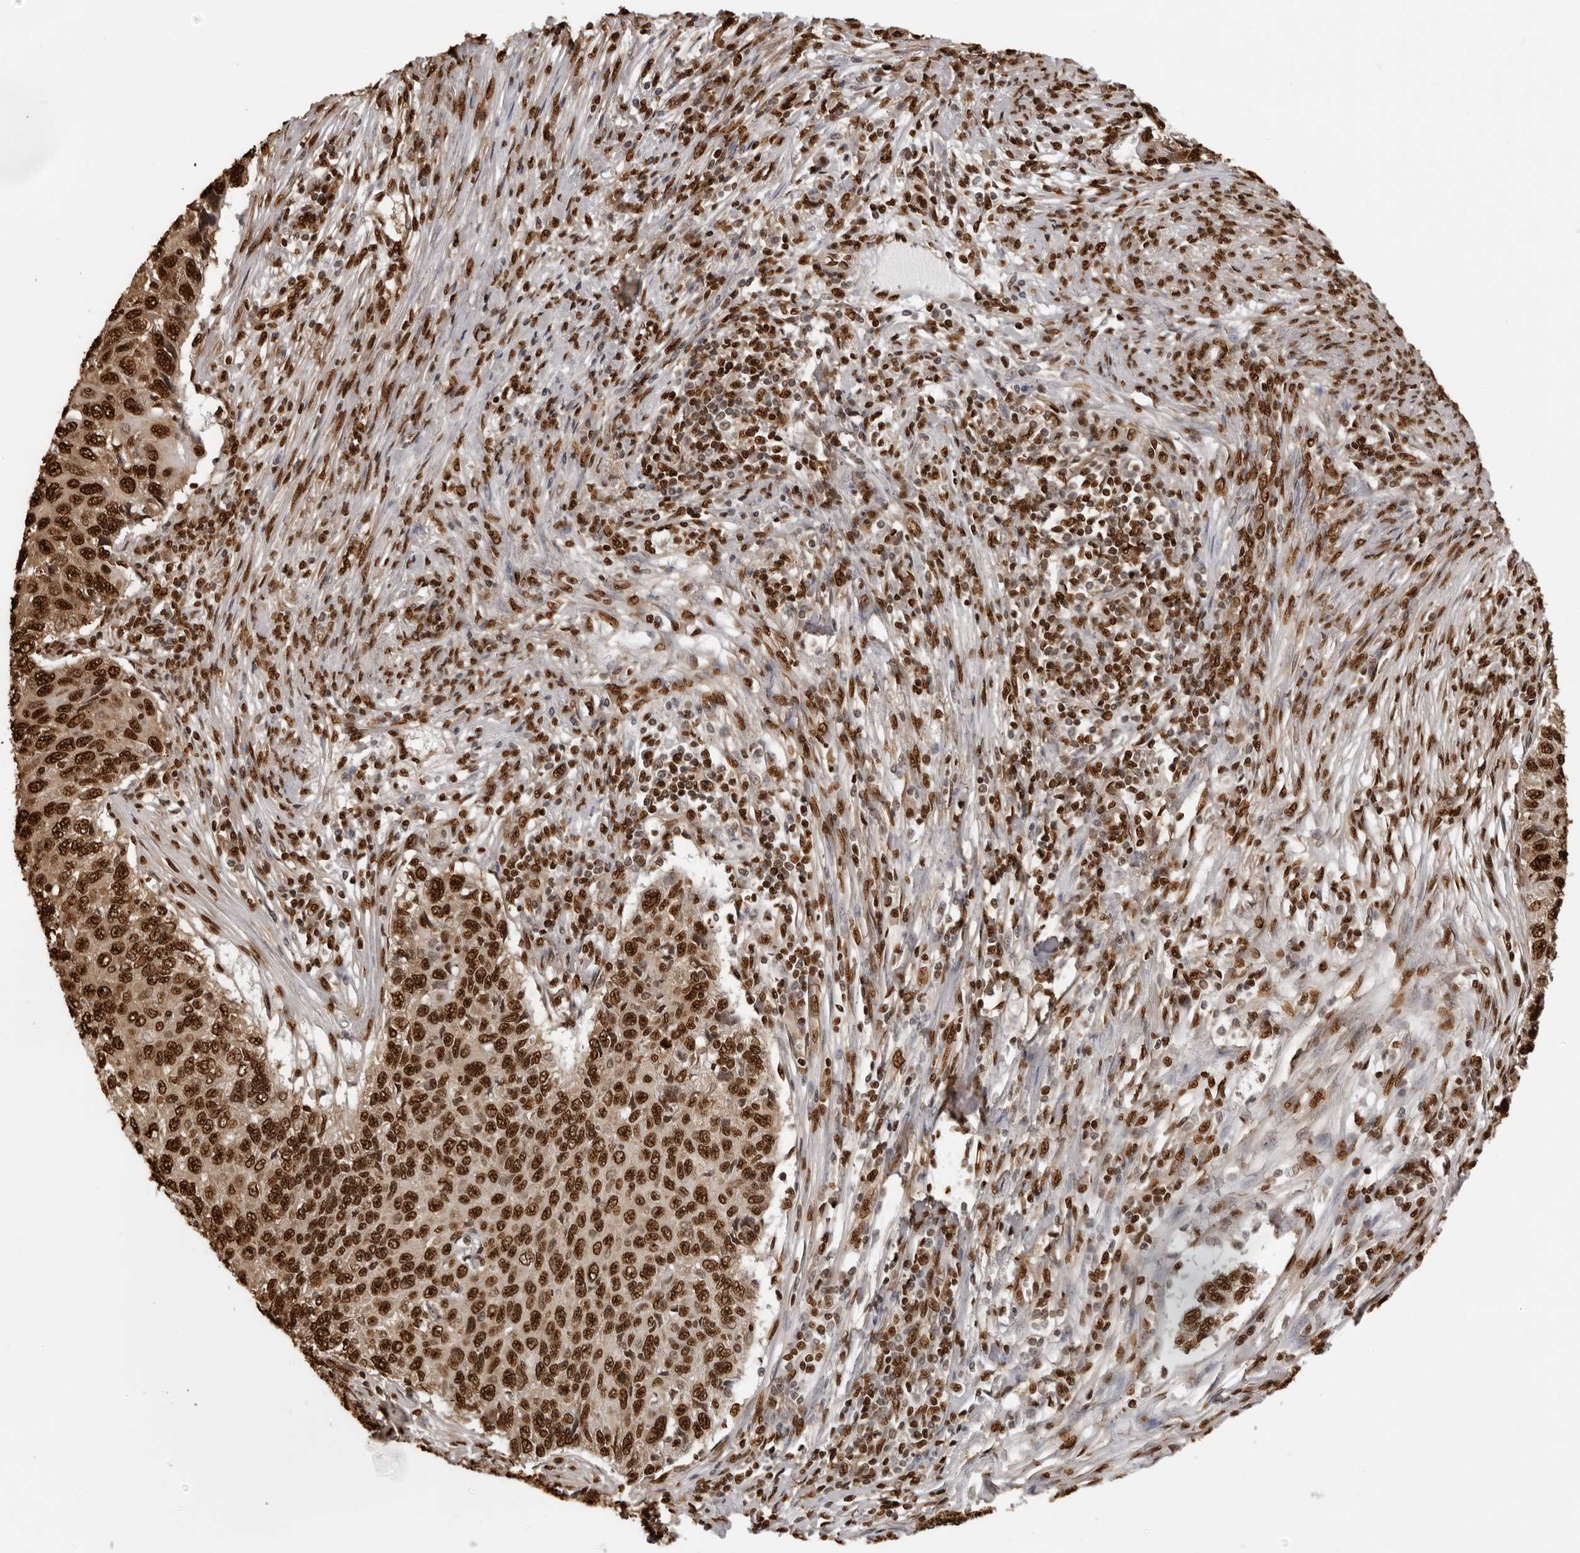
{"staining": {"intensity": "strong", "quantity": ">75%", "location": "nuclear"}, "tissue": "cervical cancer", "cell_type": "Tumor cells", "image_type": "cancer", "snomed": [{"axis": "morphology", "description": "Squamous cell carcinoma, NOS"}, {"axis": "topography", "description": "Cervix"}], "caption": "Cervical cancer stained with a brown dye demonstrates strong nuclear positive staining in about >75% of tumor cells.", "gene": "ZFP91", "patient": {"sex": "female", "age": 70}}